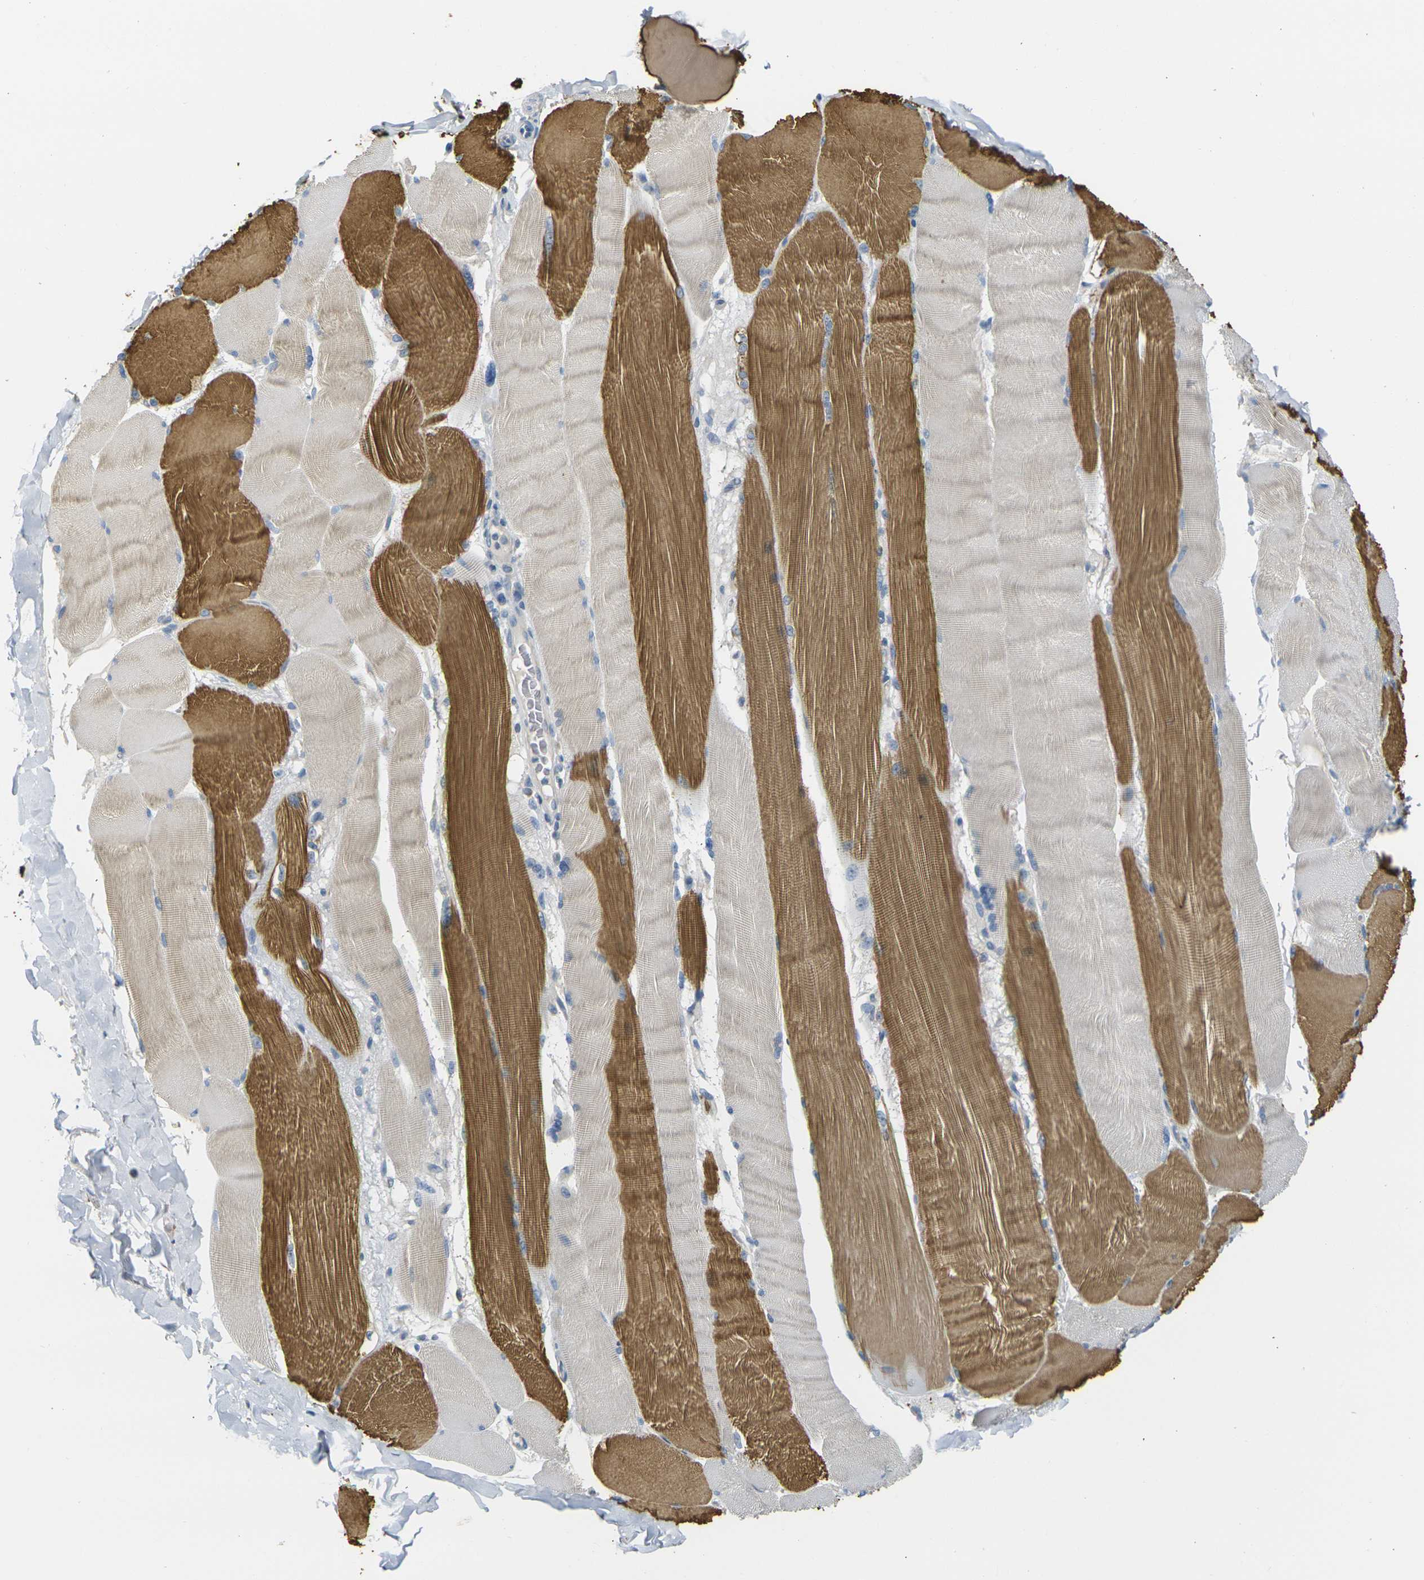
{"staining": {"intensity": "strong", "quantity": "25%-75%", "location": "cytoplasmic/membranous"}, "tissue": "skeletal muscle", "cell_type": "Myocytes", "image_type": "normal", "snomed": [{"axis": "morphology", "description": "Normal tissue, NOS"}, {"axis": "topography", "description": "Skin"}, {"axis": "topography", "description": "Skeletal muscle"}], "caption": "High-power microscopy captured an immunohistochemistry (IHC) photomicrograph of unremarkable skeletal muscle, revealing strong cytoplasmic/membranous expression in approximately 25%-75% of myocytes.", "gene": "PARD6B", "patient": {"sex": "male", "age": 83}}